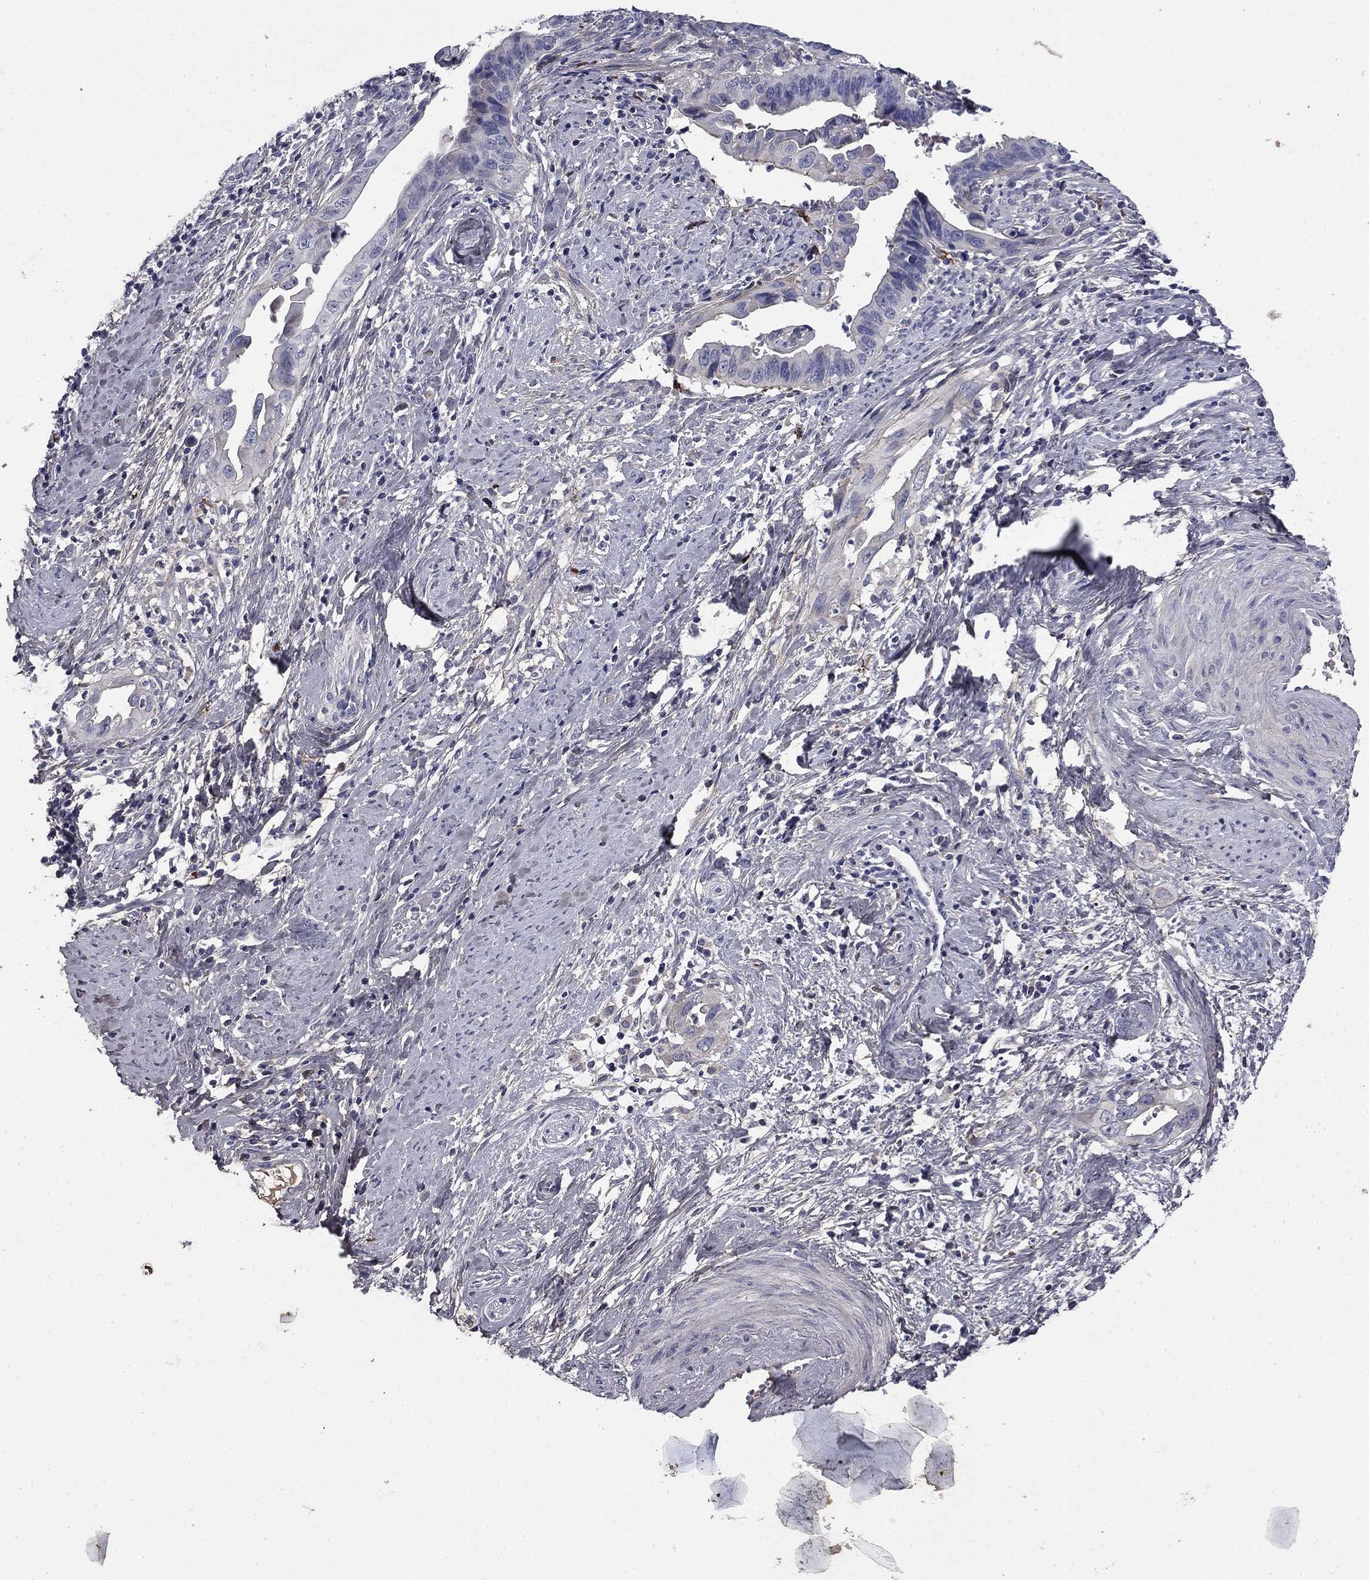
{"staining": {"intensity": "negative", "quantity": "none", "location": "none"}, "tissue": "cervical cancer", "cell_type": "Tumor cells", "image_type": "cancer", "snomed": [{"axis": "morphology", "description": "Adenocarcinoma, NOS"}, {"axis": "topography", "description": "Cervix"}], "caption": "Cervical cancer stained for a protein using immunohistochemistry (IHC) exhibits no staining tumor cells.", "gene": "COL2A1", "patient": {"sex": "female", "age": 42}}